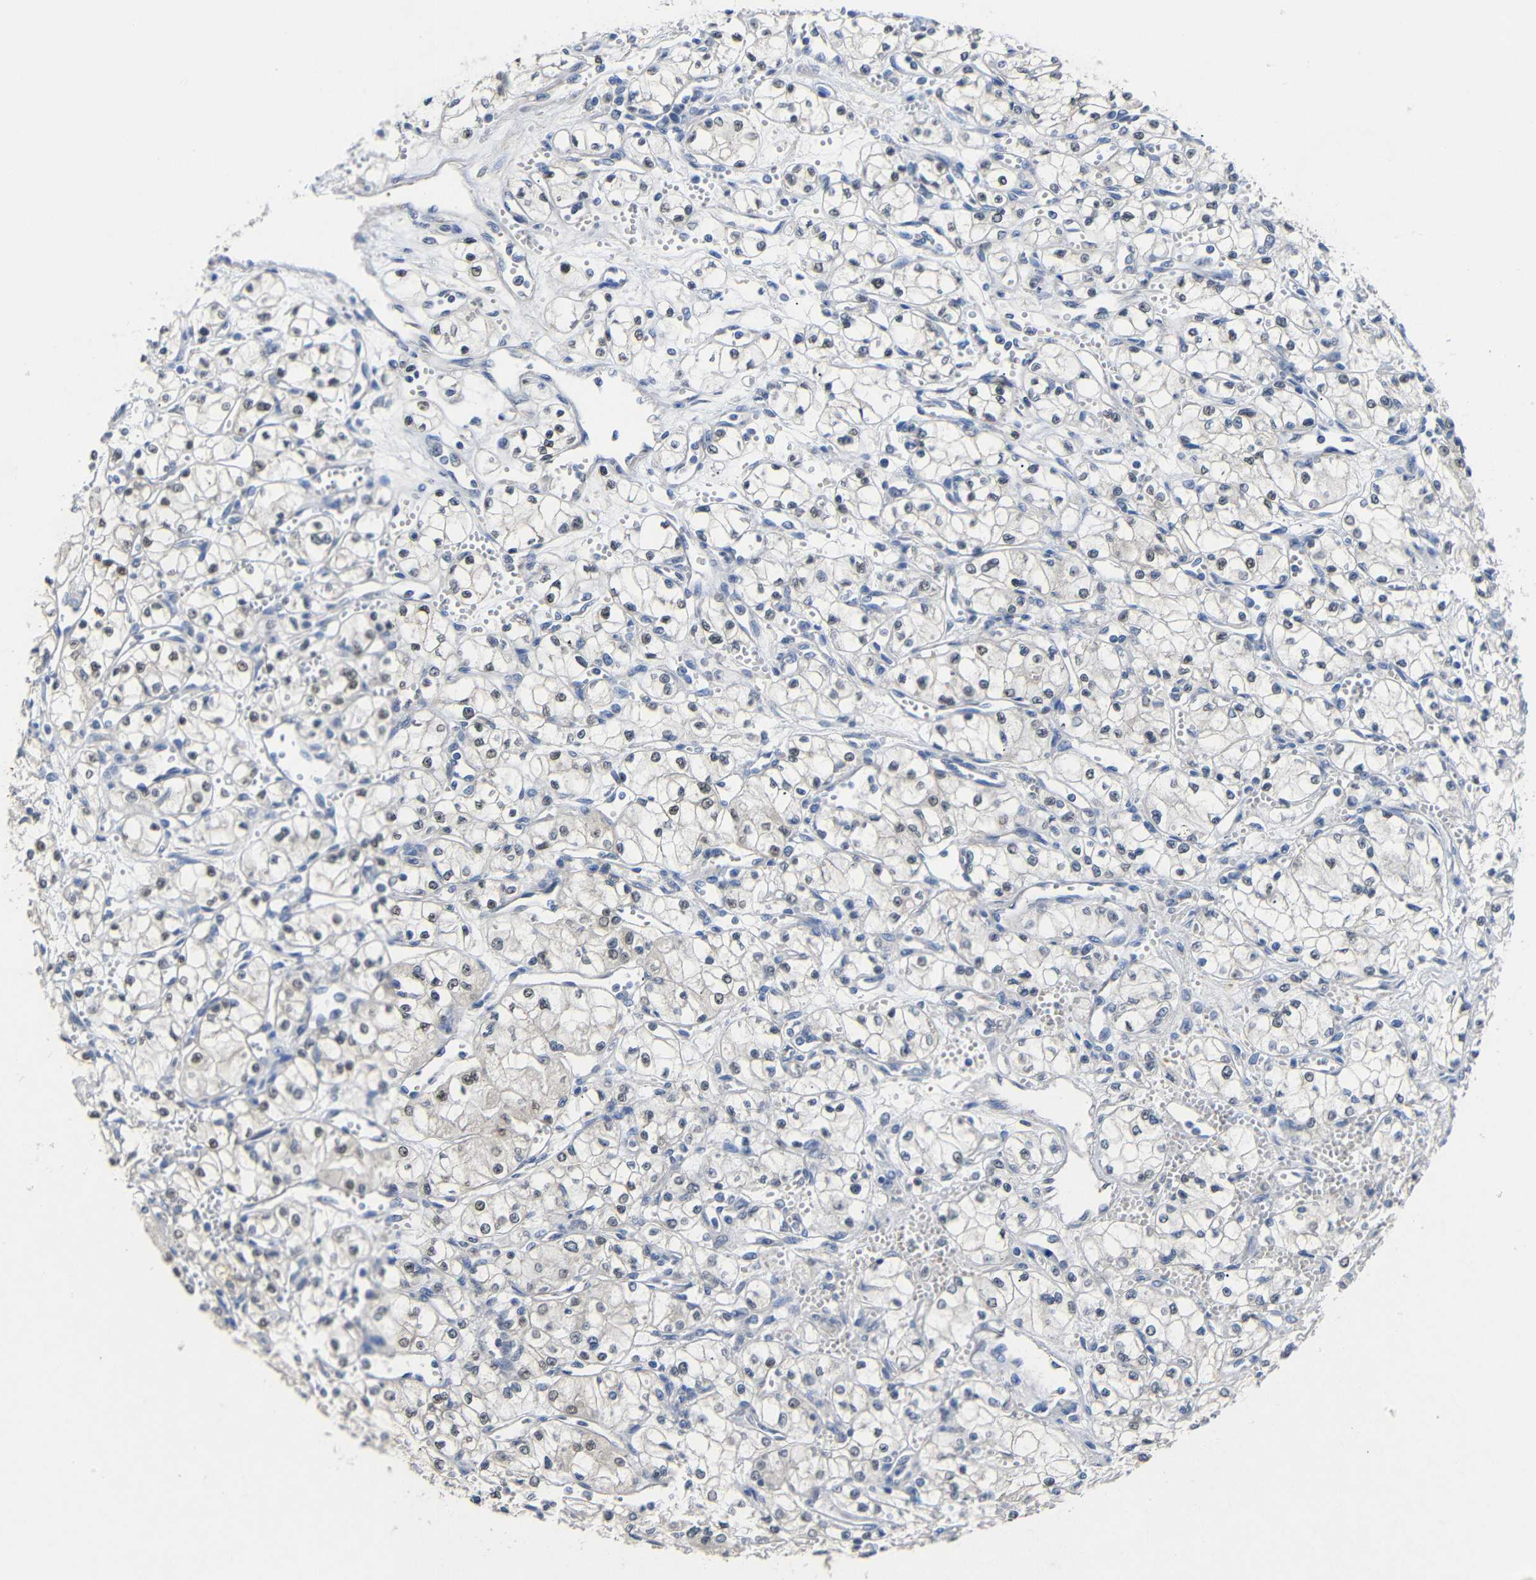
{"staining": {"intensity": "strong", "quantity": "25%-75%", "location": "nuclear"}, "tissue": "renal cancer", "cell_type": "Tumor cells", "image_type": "cancer", "snomed": [{"axis": "morphology", "description": "Normal tissue, NOS"}, {"axis": "morphology", "description": "Adenocarcinoma, NOS"}, {"axis": "topography", "description": "Kidney"}], "caption": "Tumor cells show strong nuclear expression in about 25%-75% of cells in adenocarcinoma (renal).", "gene": "HNF1A", "patient": {"sex": "male", "age": 59}}